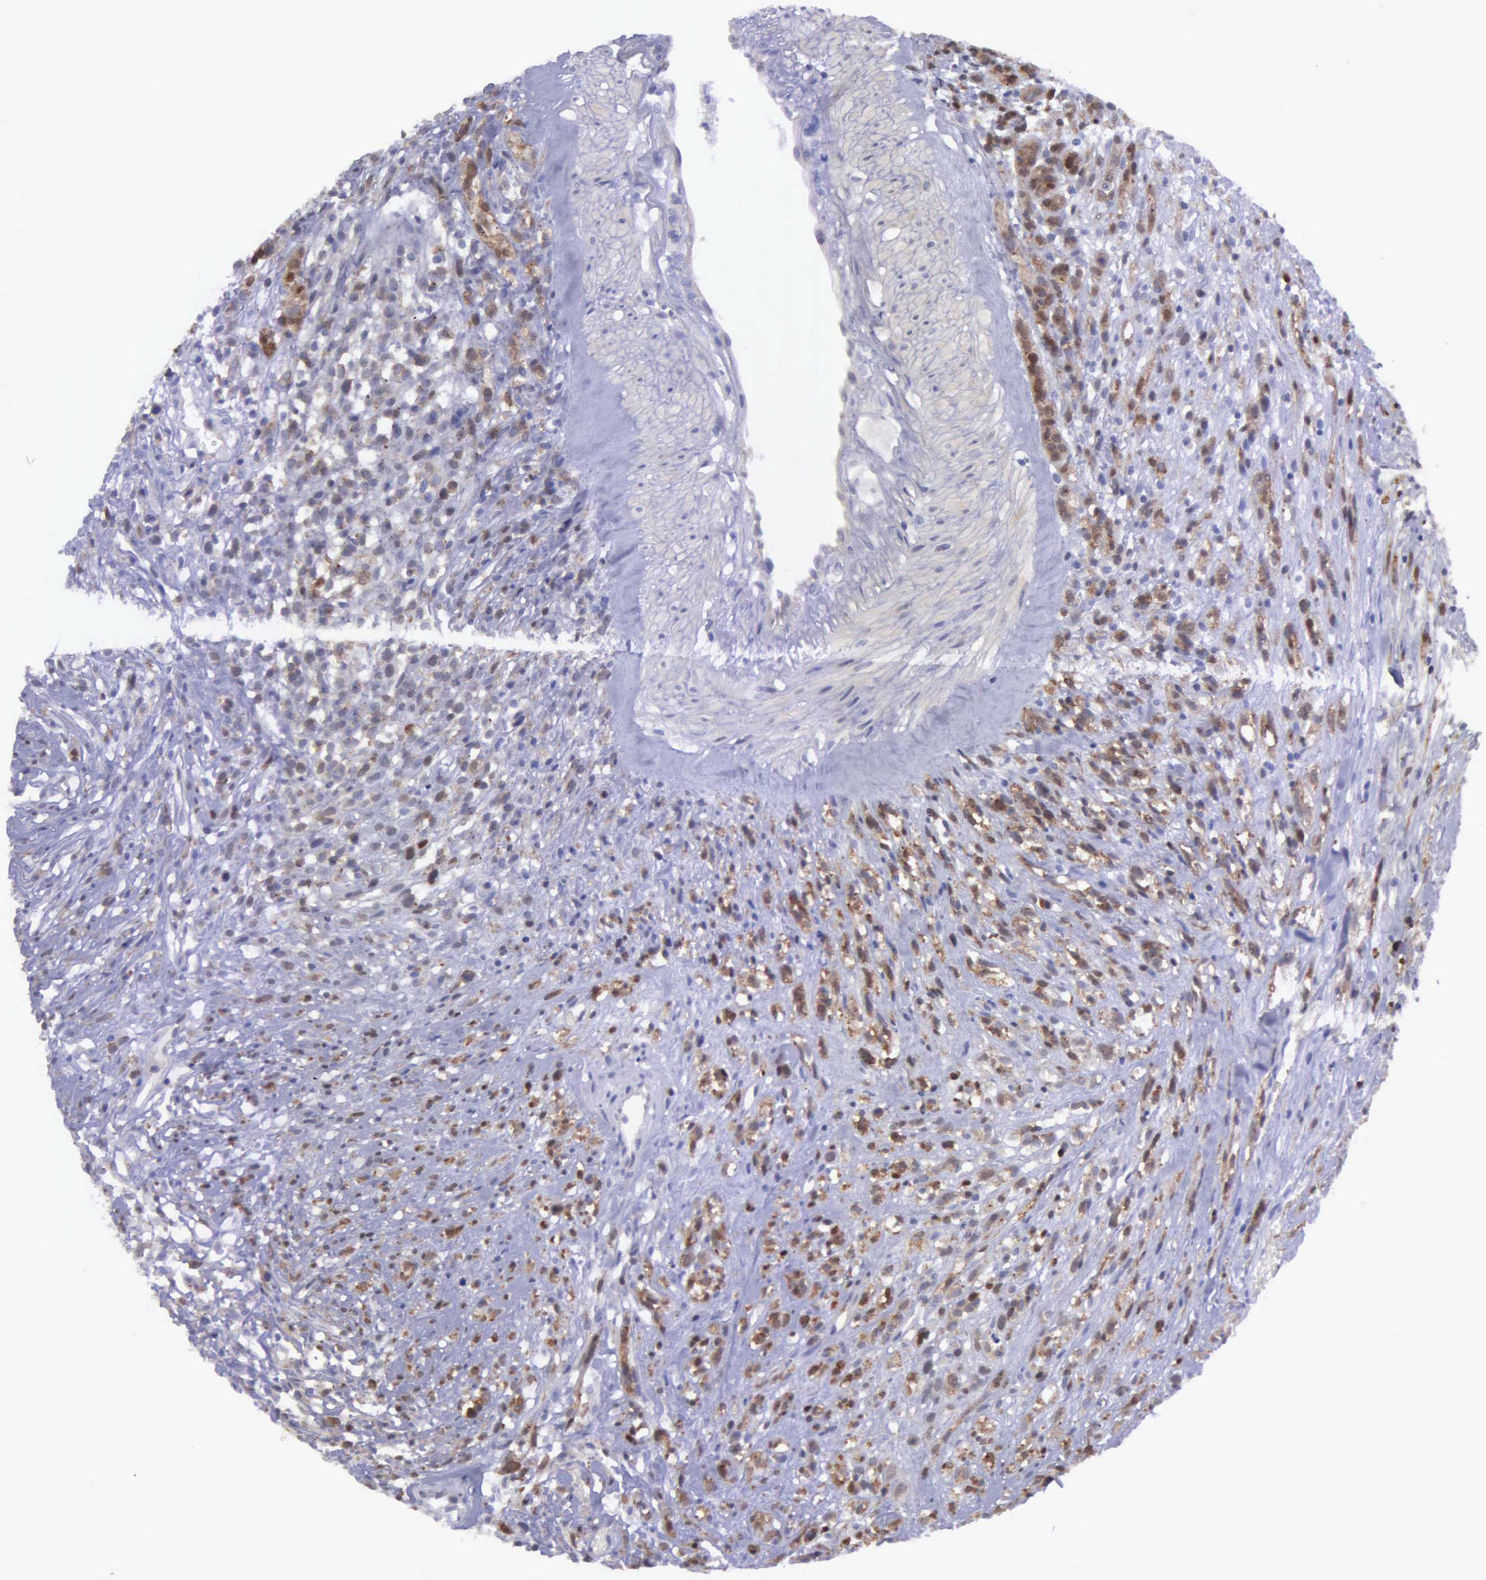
{"staining": {"intensity": "weak", "quantity": "25%-75%", "location": "nuclear"}, "tissue": "glioma", "cell_type": "Tumor cells", "image_type": "cancer", "snomed": [{"axis": "morphology", "description": "Glioma, malignant, High grade"}, {"axis": "topography", "description": "Brain"}], "caption": "A high-resolution micrograph shows IHC staining of malignant glioma (high-grade), which exhibits weak nuclear staining in about 25%-75% of tumor cells.", "gene": "MICAL3", "patient": {"sex": "male", "age": 66}}